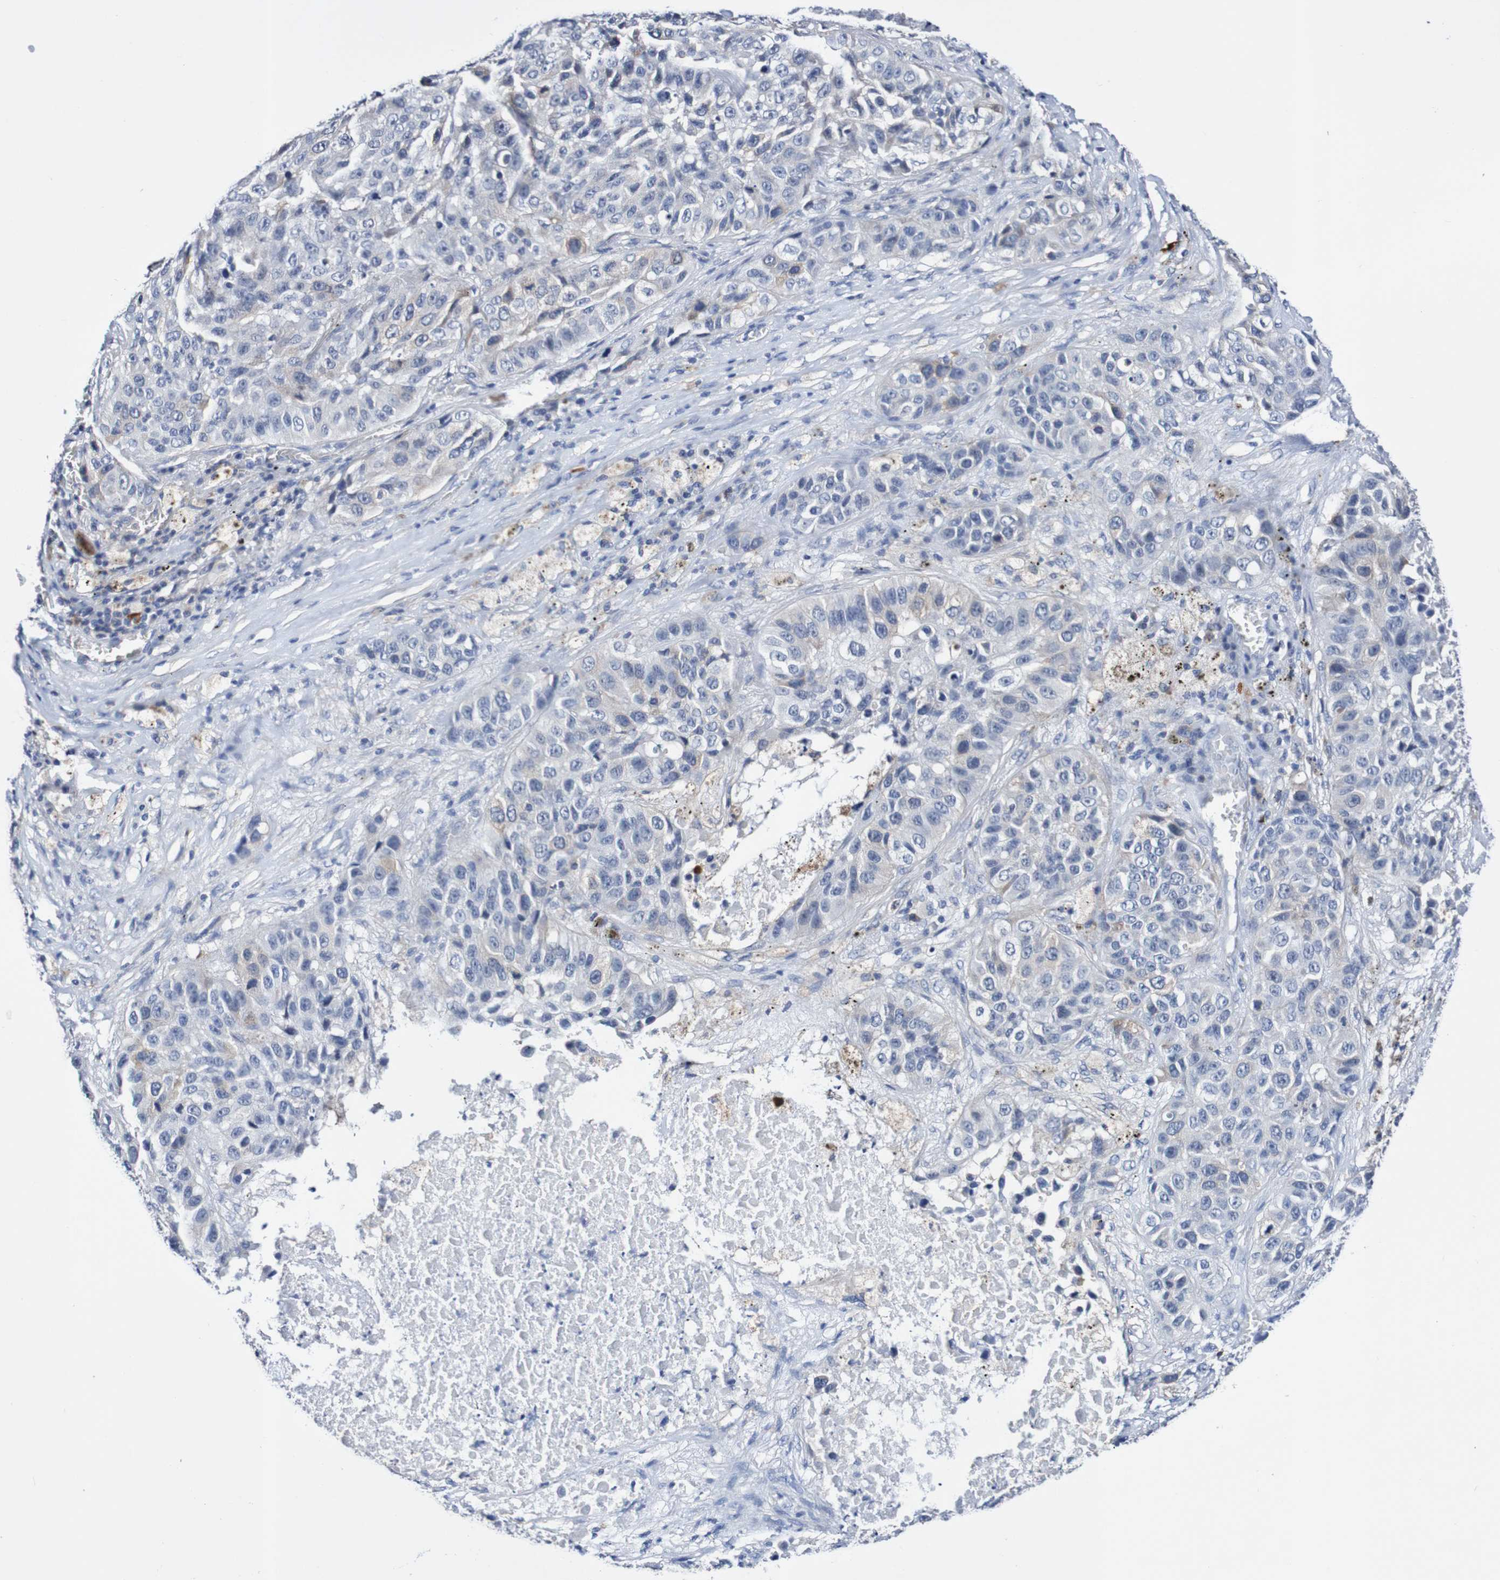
{"staining": {"intensity": "negative", "quantity": "none", "location": "none"}, "tissue": "lung cancer", "cell_type": "Tumor cells", "image_type": "cancer", "snomed": [{"axis": "morphology", "description": "Squamous cell carcinoma, NOS"}, {"axis": "topography", "description": "Lung"}], "caption": "A histopathology image of lung squamous cell carcinoma stained for a protein reveals no brown staining in tumor cells.", "gene": "ACVR1C", "patient": {"sex": "male", "age": 57}}